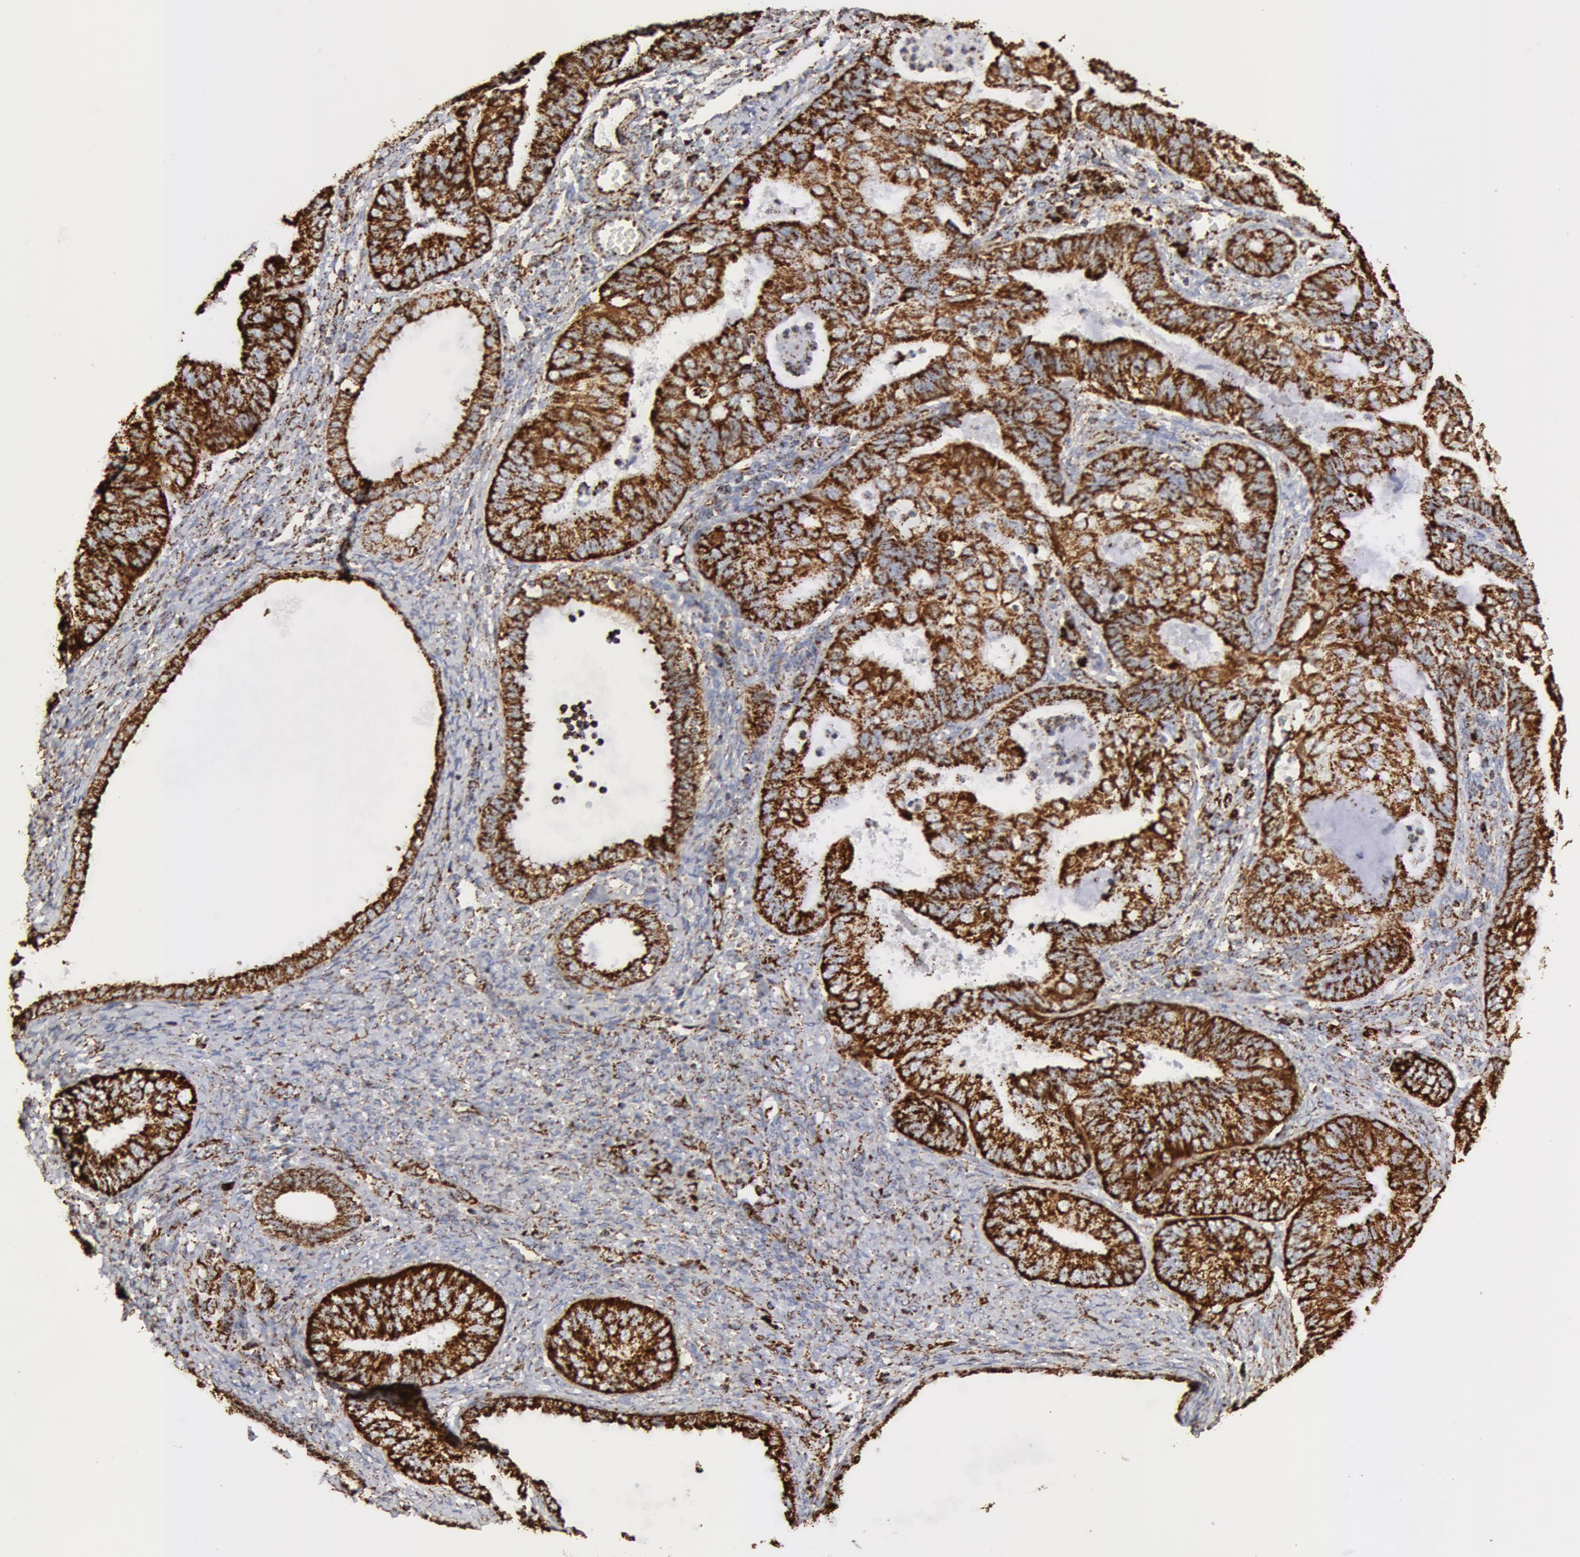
{"staining": {"intensity": "strong", "quantity": ">75%", "location": "cytoplasmic/membranous"}, "tissue": "endometrial cancer", "cell_type": "Tumor cells", "image_type": "cancer", "snomed": [{"axis": "morphology", "description": "Adenocarcinoma, NOS"}, {"axis": "topography", "description": "Endometrium"}], "caption": "Endometrial cancer was stained to show a protein in brown. There is high levels of strong cytoplasmic/membranous positivity in about >75% of tumor cells.", "gene": "ATP5F1B", "patient": {"sex": "female", "age": 63}}